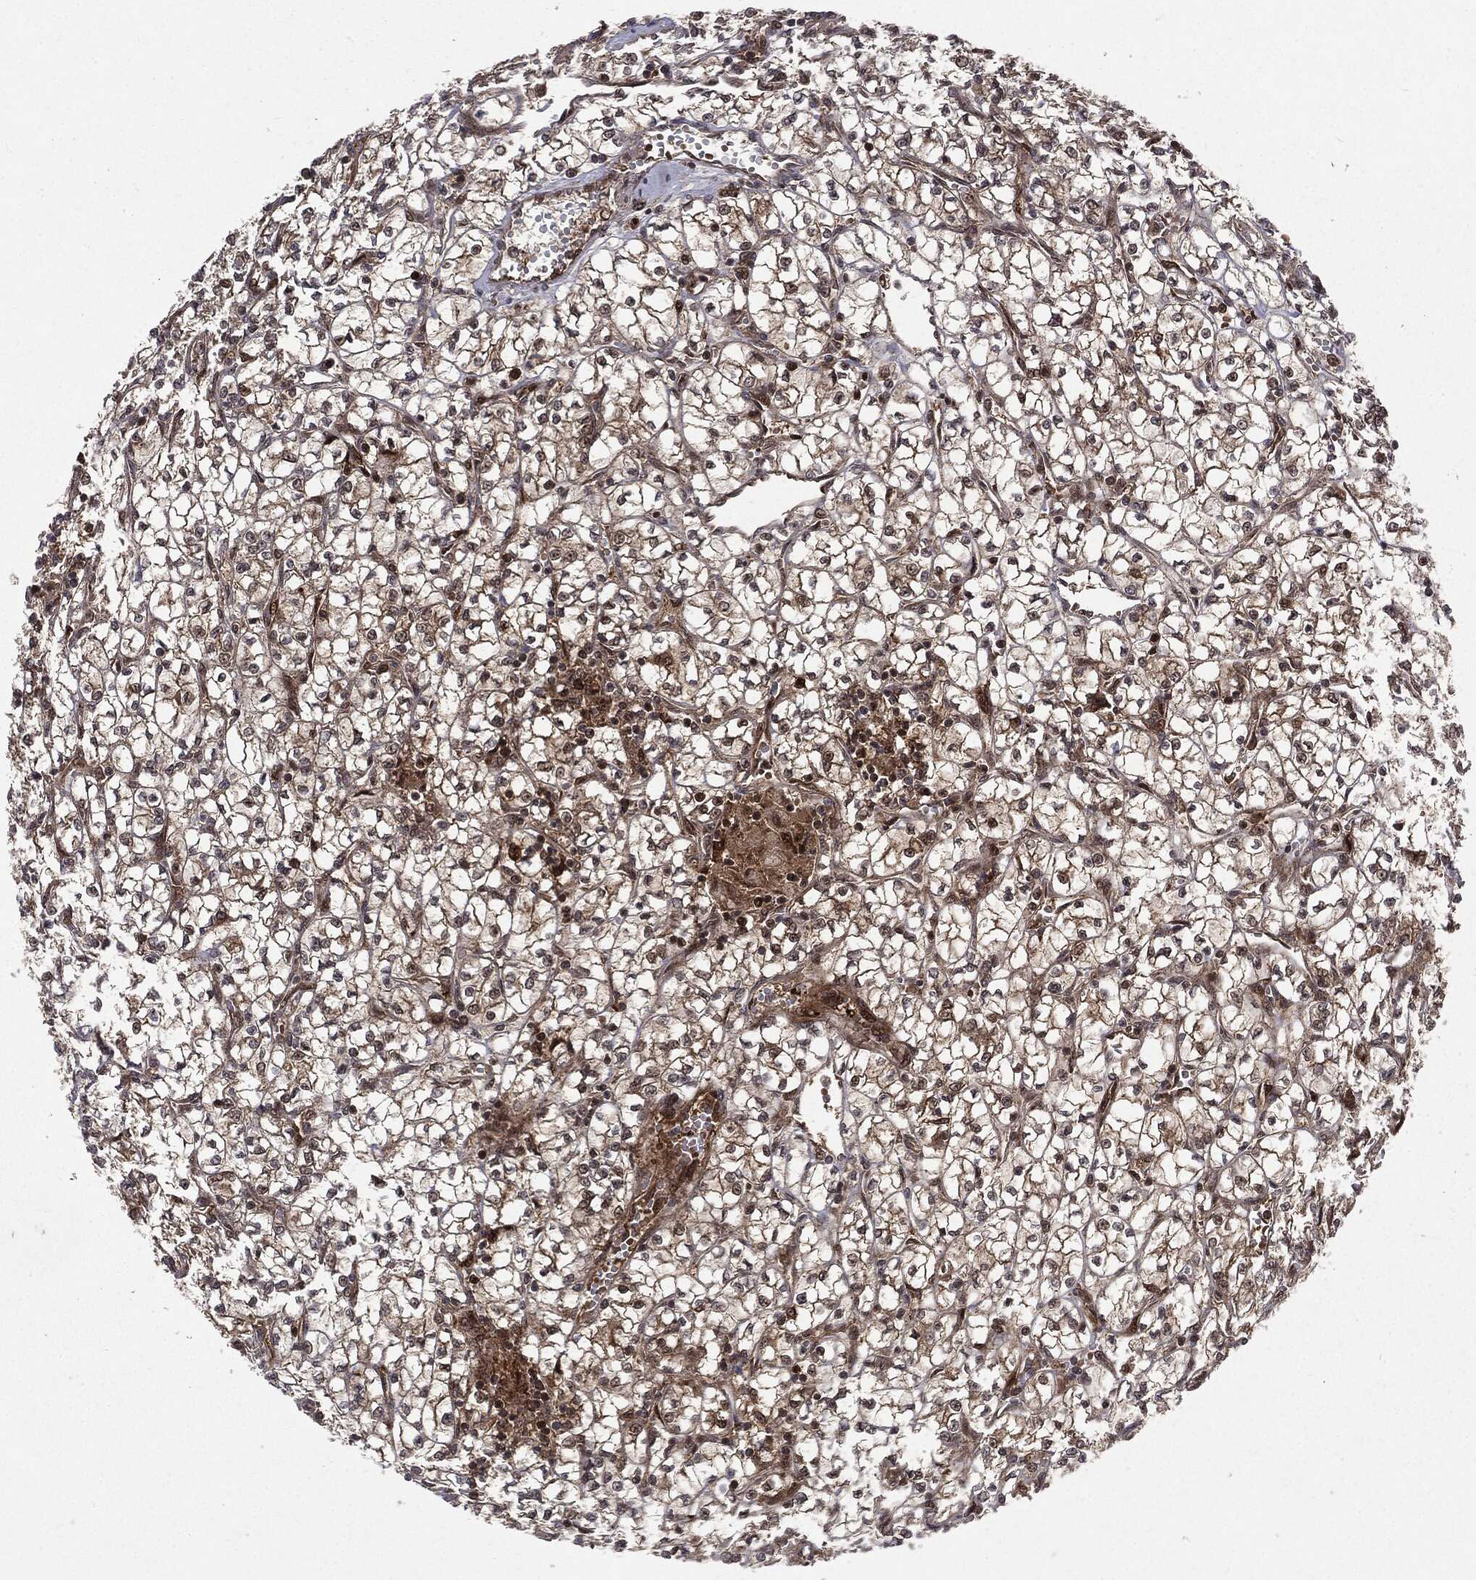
{"staining": {"intensity": "weak", "quantity": "25%-75%", "location": "cytoplasmic/membranous"}, "tissue": "renal cancer", "cell_type": "Tumor cells", "image_type": "cancer", "snomed": [{"axis": "morphology", "description": "Adenocarcinoma, NOS"}, {"axis": "topography", "description": "Kidney"}], "caption": "Protein expression analysis of human renal adenocarcinoma reveals weak cytoplasmic/membranous expression in approximately 25%-75% of tumor cells.", "gene": "OTUB1", "patient": {"sex": "female", "age": 64}}